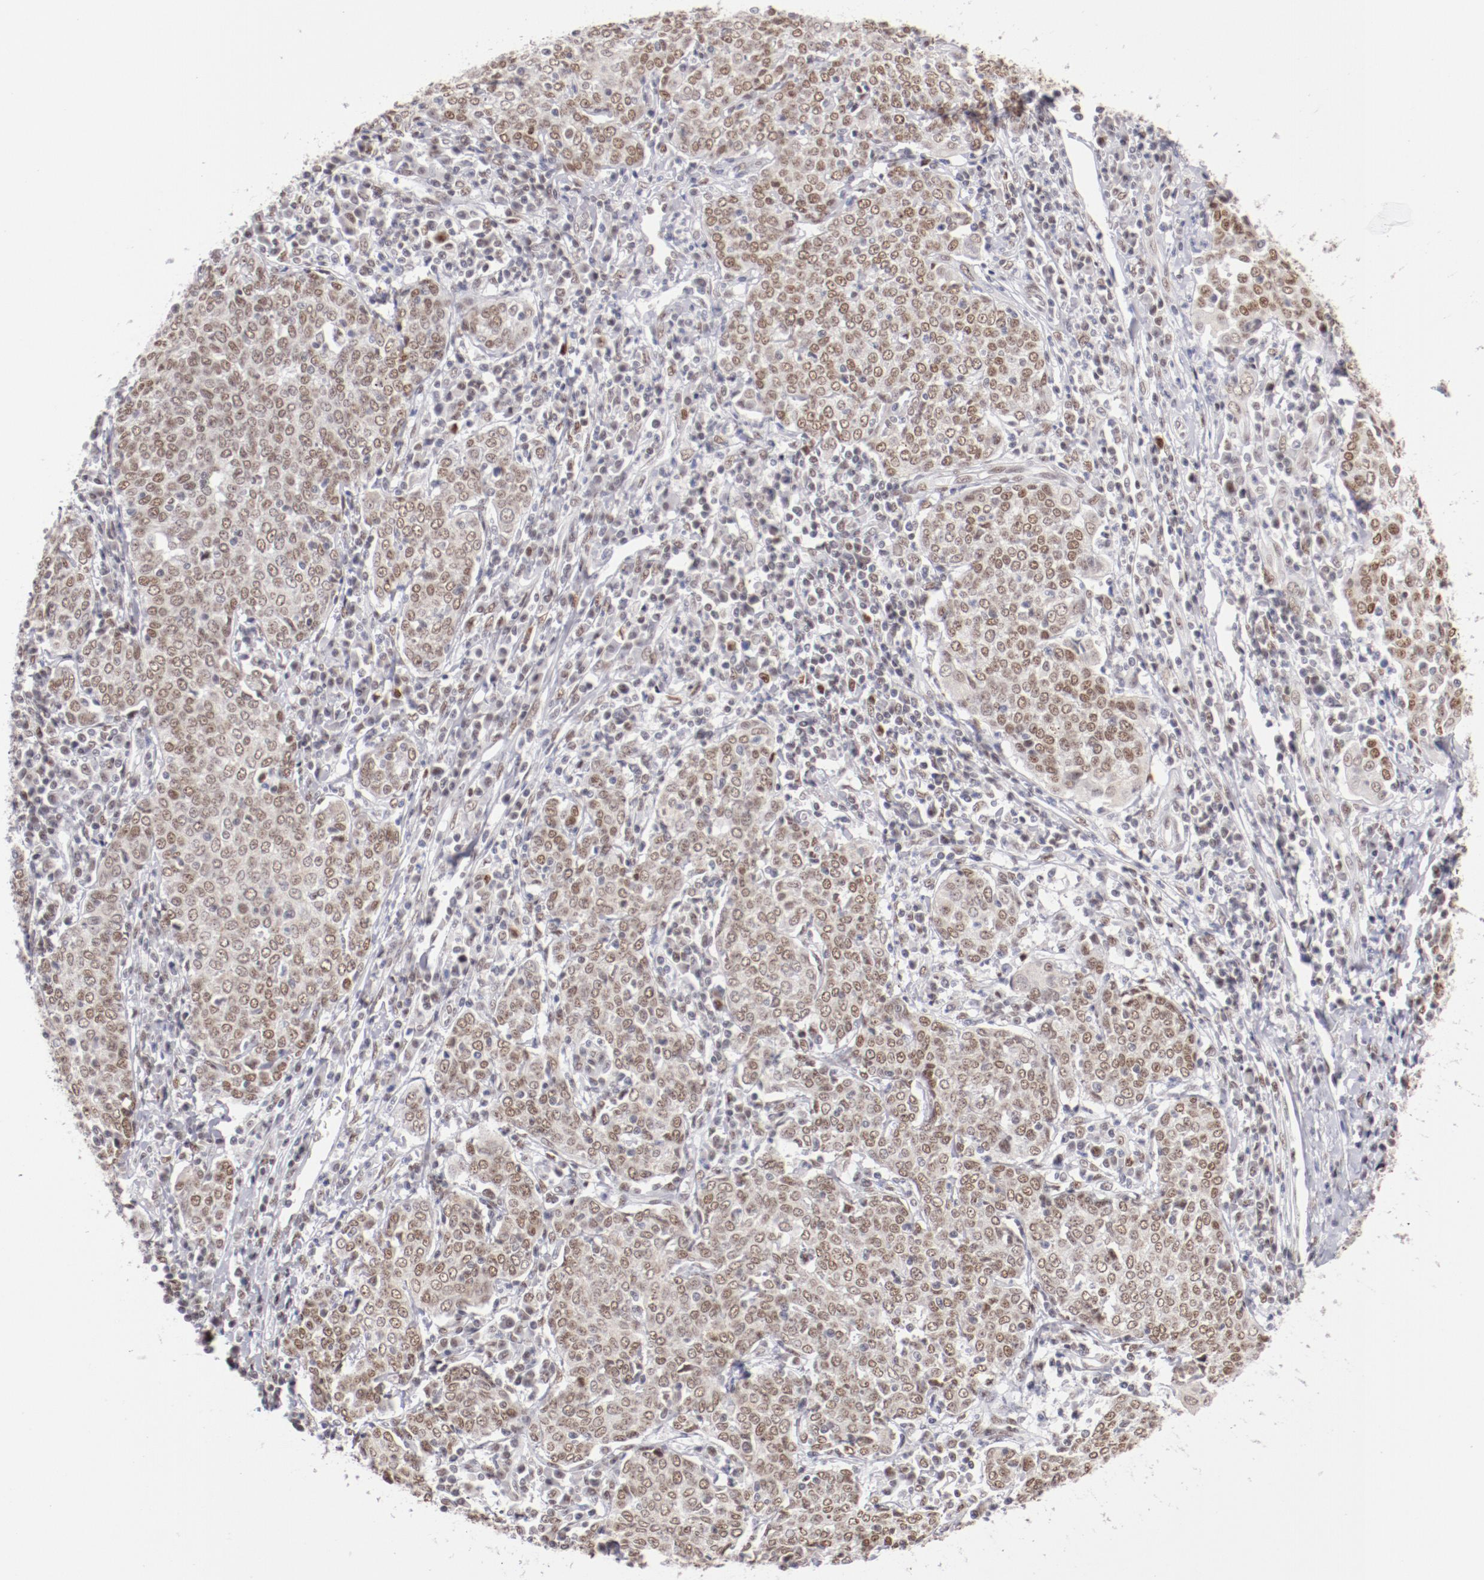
{"staining": {"intensity": "moderate", "quantity": ">75%", "location": "nuclear"}, "tissue": "cervical cancer", "cell_type": "Tumor cells", "image_type": "cancer", "snomed": [{"axis": "morphology", "description": "Squamous cell carcinoma, NOS"}, {"axis": "topography", "description": "Cervix"}], "caption": "Tumor cells reveal medium levels of moderate nuclear positivity in approximately >75% of cells in cervical squamous cell carcinoma.", "gene": "TFAP4", "patient": {"sex": "female", "age": 40}}